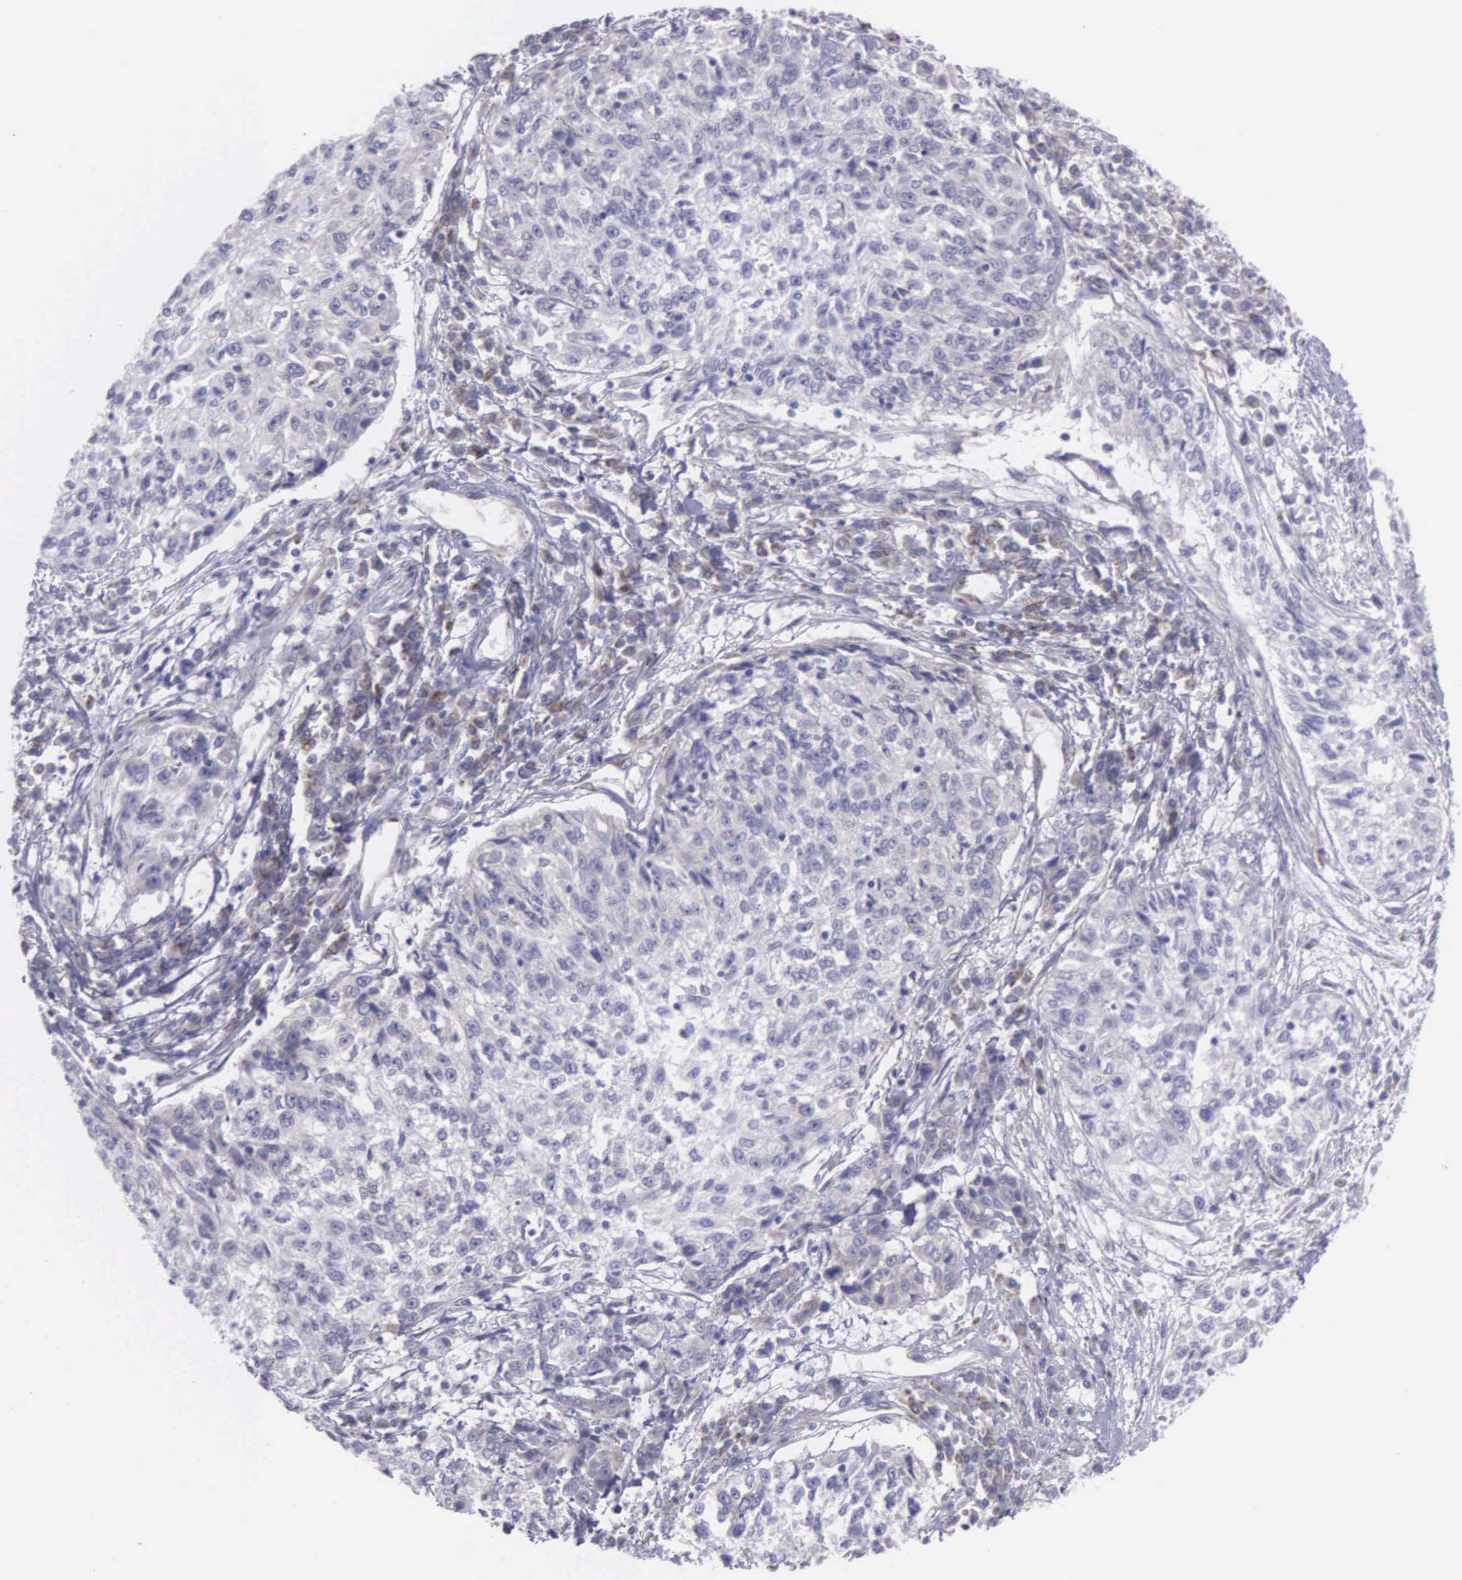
{"staining": {"intensity": "negative", "quantity": "none", "location": "none"}, "tissue": "cervical cancer", "cell_type": "Tumor cells", "image_type": "cancer", "snomed": [{"axis": "morphology", "description": "Squamous cell carcinoma, NOS"}, {"axis": "topography", "description": "Cervix"}], "caption": "This is a micrograph of immunohistochemistry staining of cervical squamous cell carcinoma, which shows no positivity in tumor cells.", "gene": "SYNJ2BP", "patient": {"sex": "female", "age": 57}}